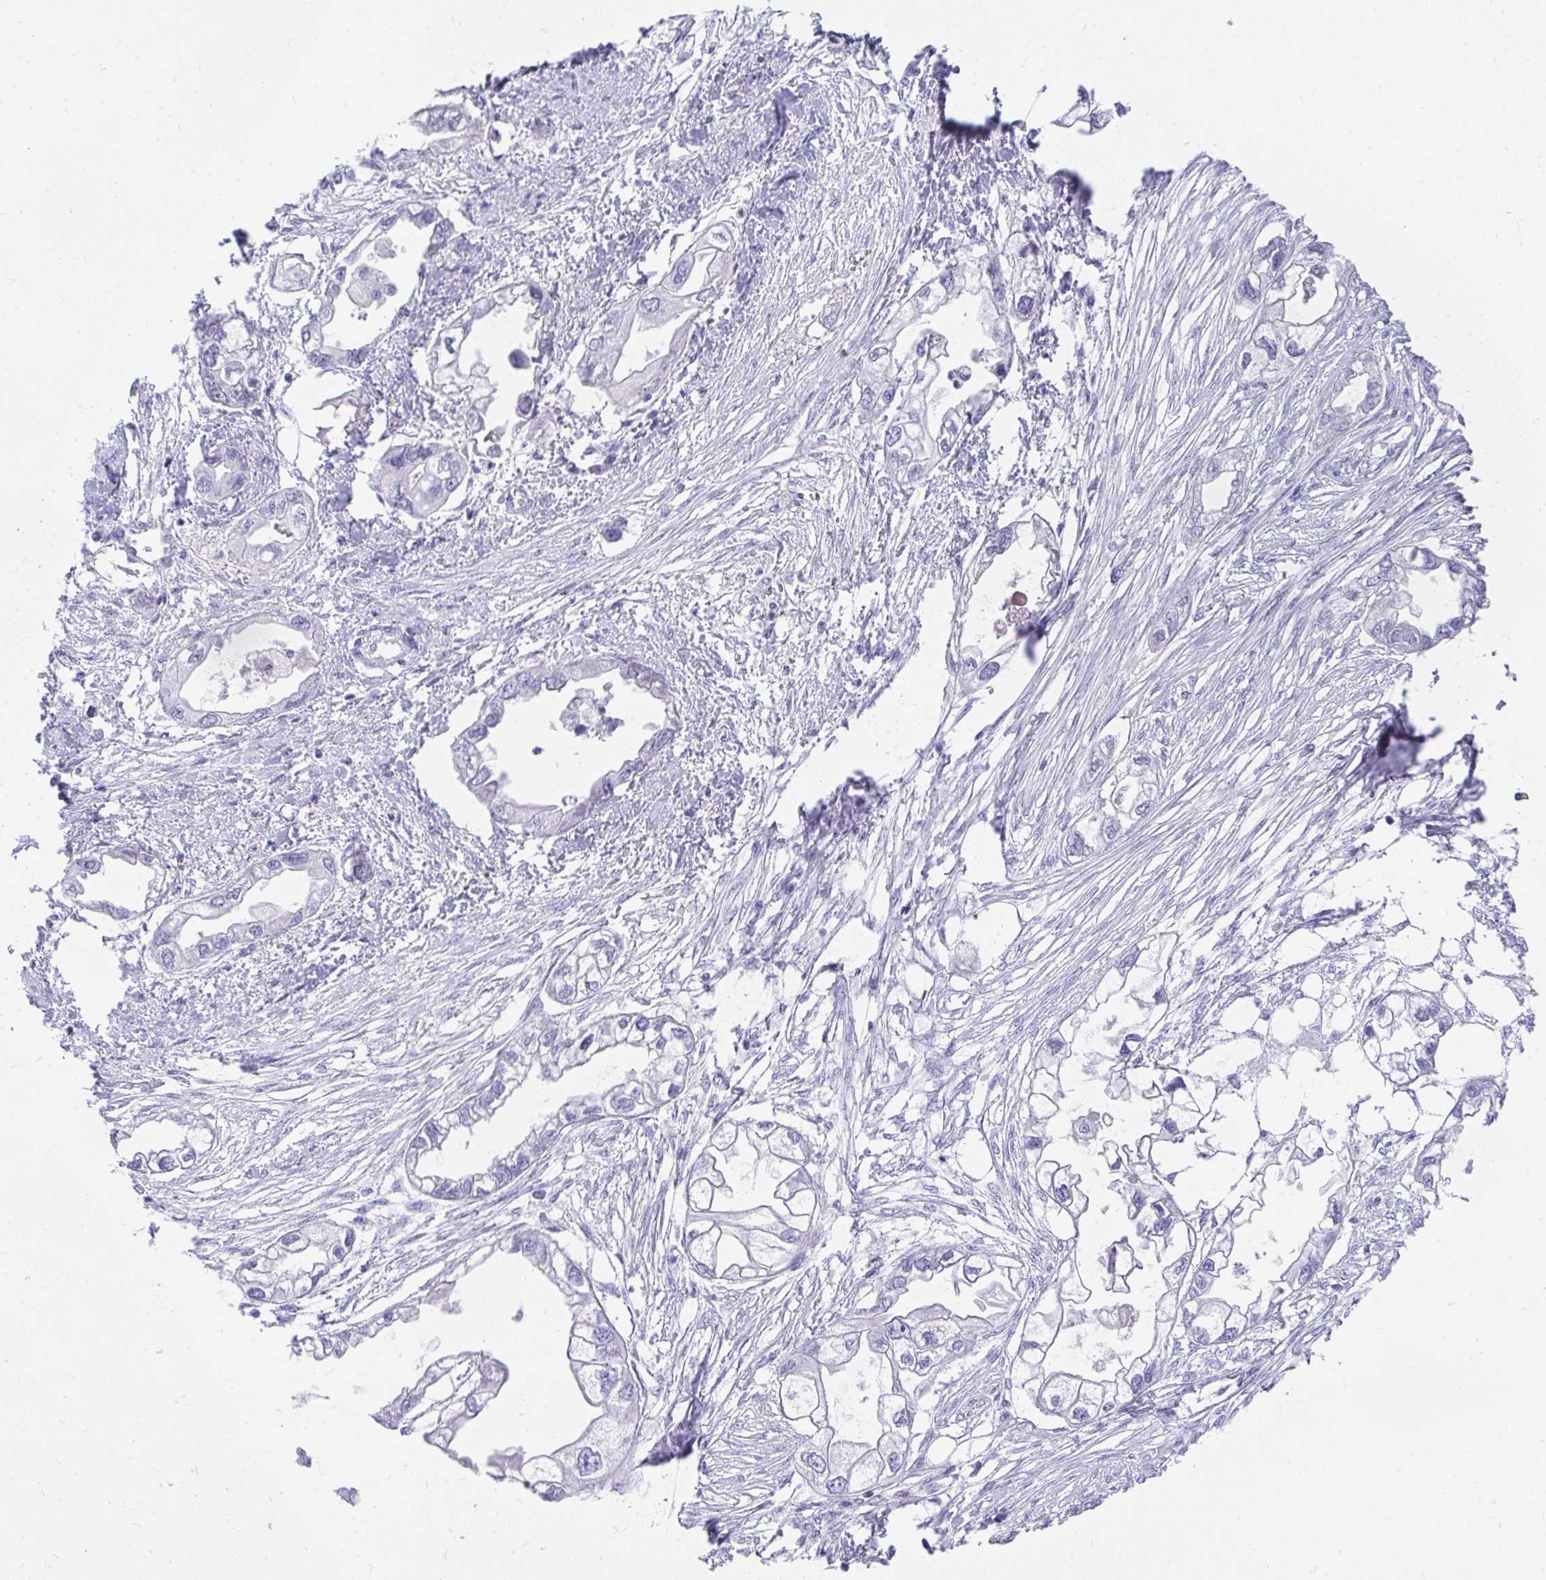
{"staining": {"intensity": "negative", "quantity": "none", "location": "none"}, "tissue": "endometrial cancer", "cell_type": "Tumor cells", "image_type": "cancer", "snomed": [{"axis": "morphology", "description": "Adenocarcinoma, NOS"}, {"axis": "morphology", "description": "Adenocarcinoma, metastatic, NOS"}, {"axis": "topography", "description": "Adipose tissue"}, {"axis": "topography", "description": "Endometrium"}], "caption": "DAB (3,3'-diaminobenzidine) immunohistochemical staining of human endometrial metastatic adenocarcinoma displays no significant staining in tumor cells.", "gene": "TNNT1", "patient": {"sex": "female", "age": 67}}